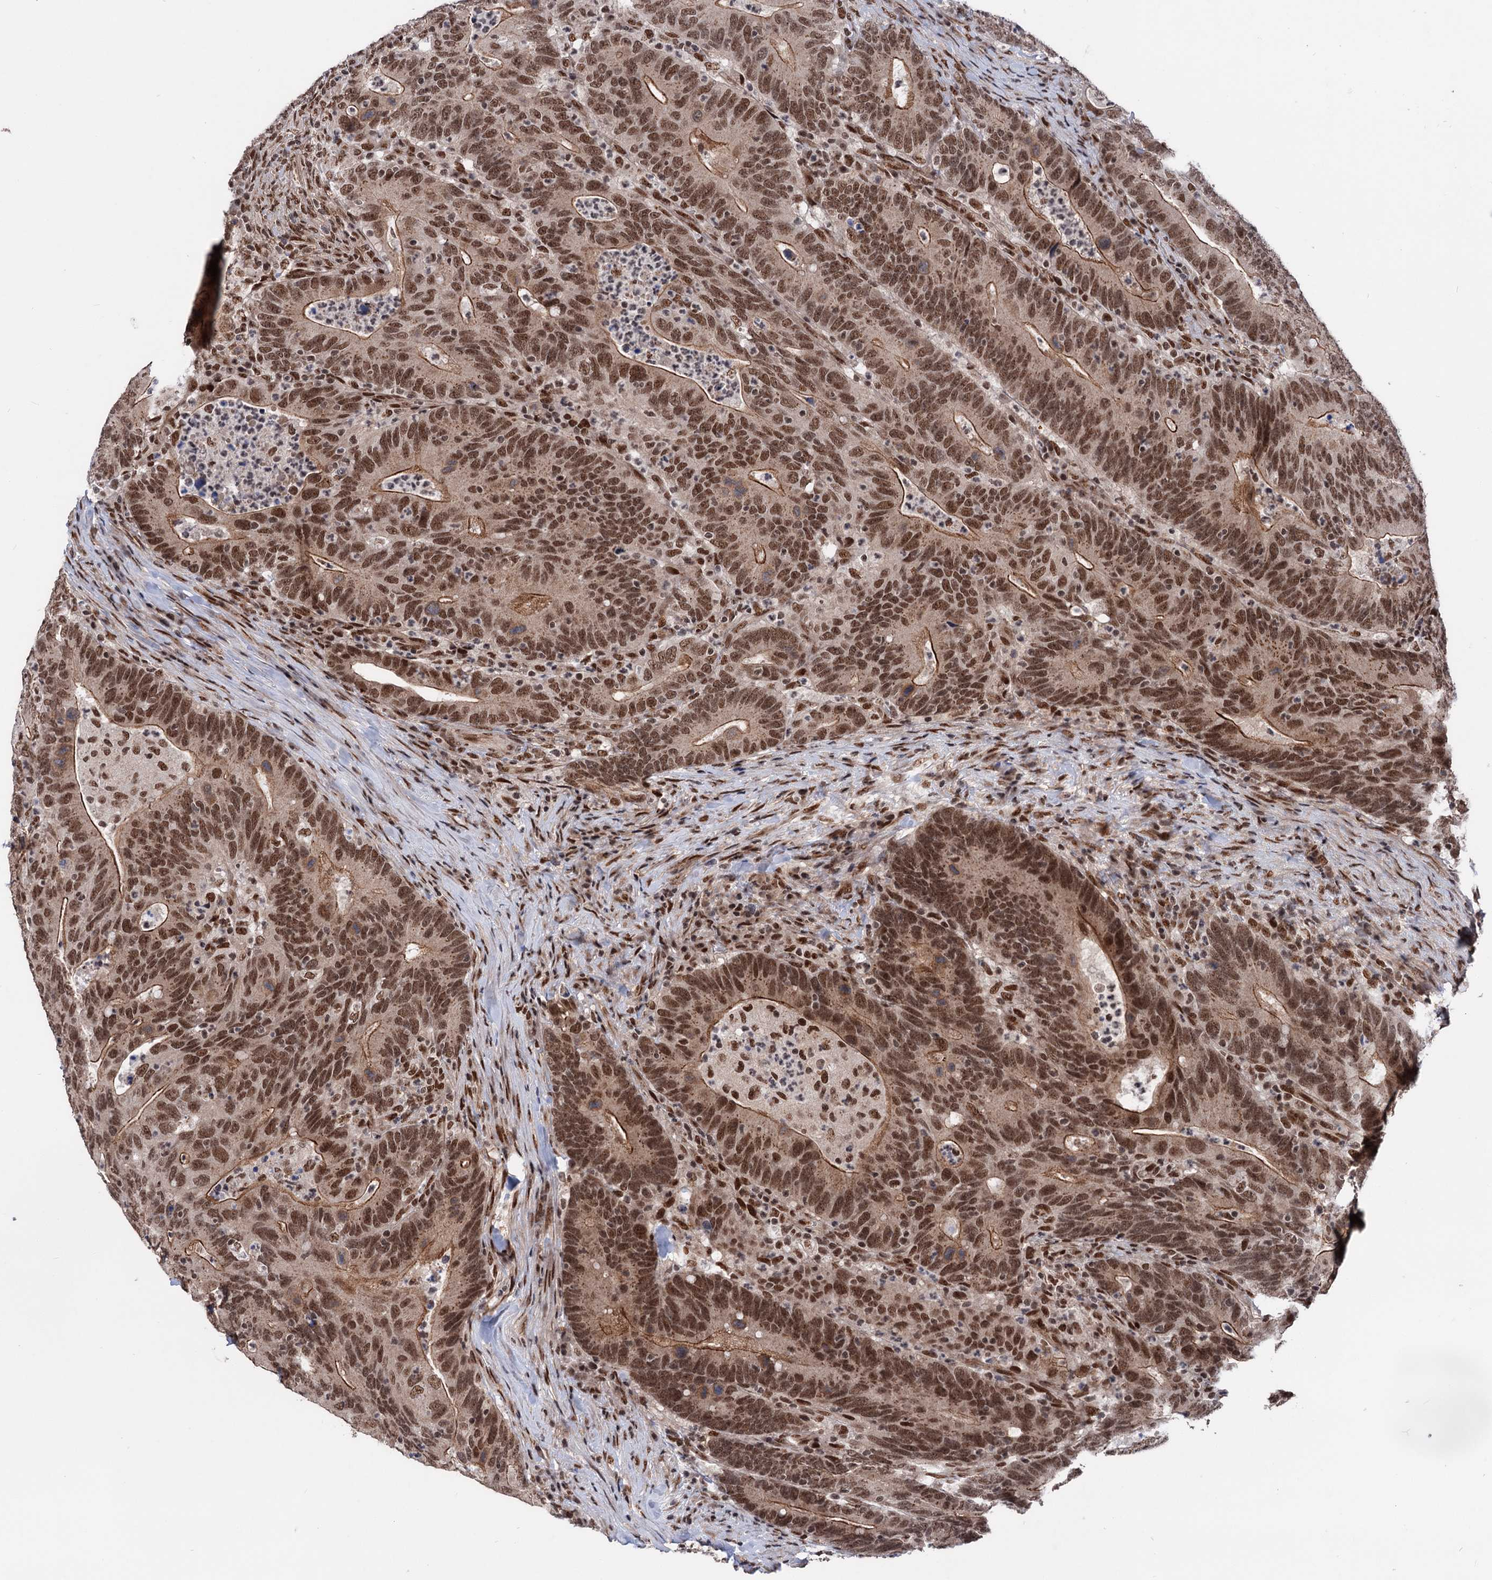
{"staining": {"intensity": "strong", "quantity": ">75%", "location": "cytoplasmic/membranous,nuclear"}, "tissue": "colorectal cancer", "cell_type": "Tumor cells", "image_type": "cancer", "snomed": [{"axis": "morphology", "description": "Adenocarcinoma, NOS"}, {"axis": "topography", "description": "Colon"}], "caption": "Immunohistochemical staining of human colorectal cancer exhibits high levels of strong cytoplasmic/membranous and nuclear staining in approximately >75% of tumor cells.", "gene": "MAML1", "patient": {"sex": "female", "age": 66}}